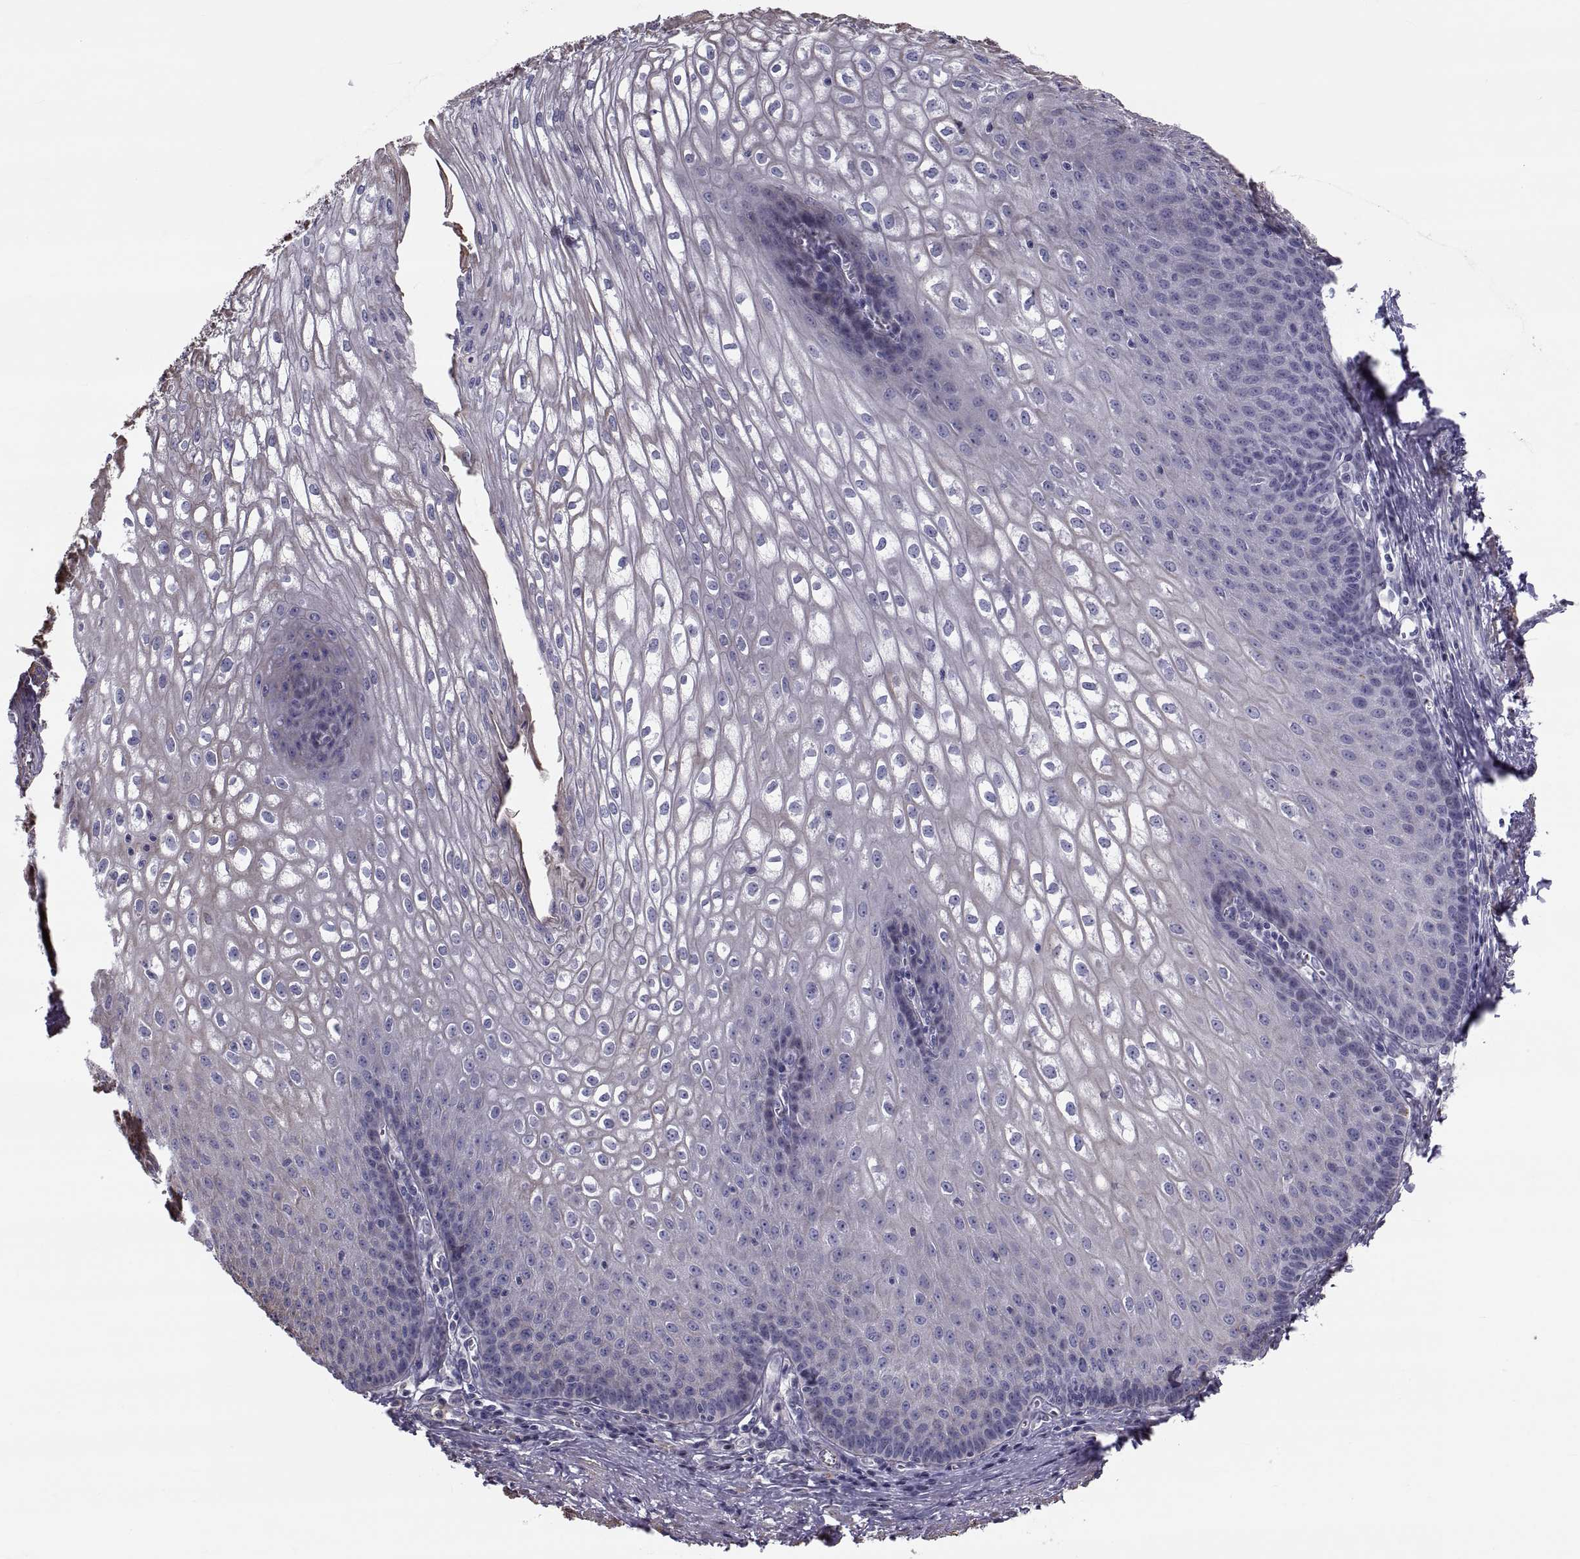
{"staining": {"intensity": "negative", "quantity": "none", "location": "none"}, "tissue": "esophagus", "cell_type": "Squamous epithelial cells", "image_type": "normal", "snomed": [{"axis": "morphology", "description": "Normal tissue, NOS"}, {"axis": "topography", "description": "Esophagus"}], "caption": "IHC of unremarkable human esophagus reveals no positivity in squamous epithelial cells.", "gene": "ANO1", "patient": {"sex": "male", "age": 58}}